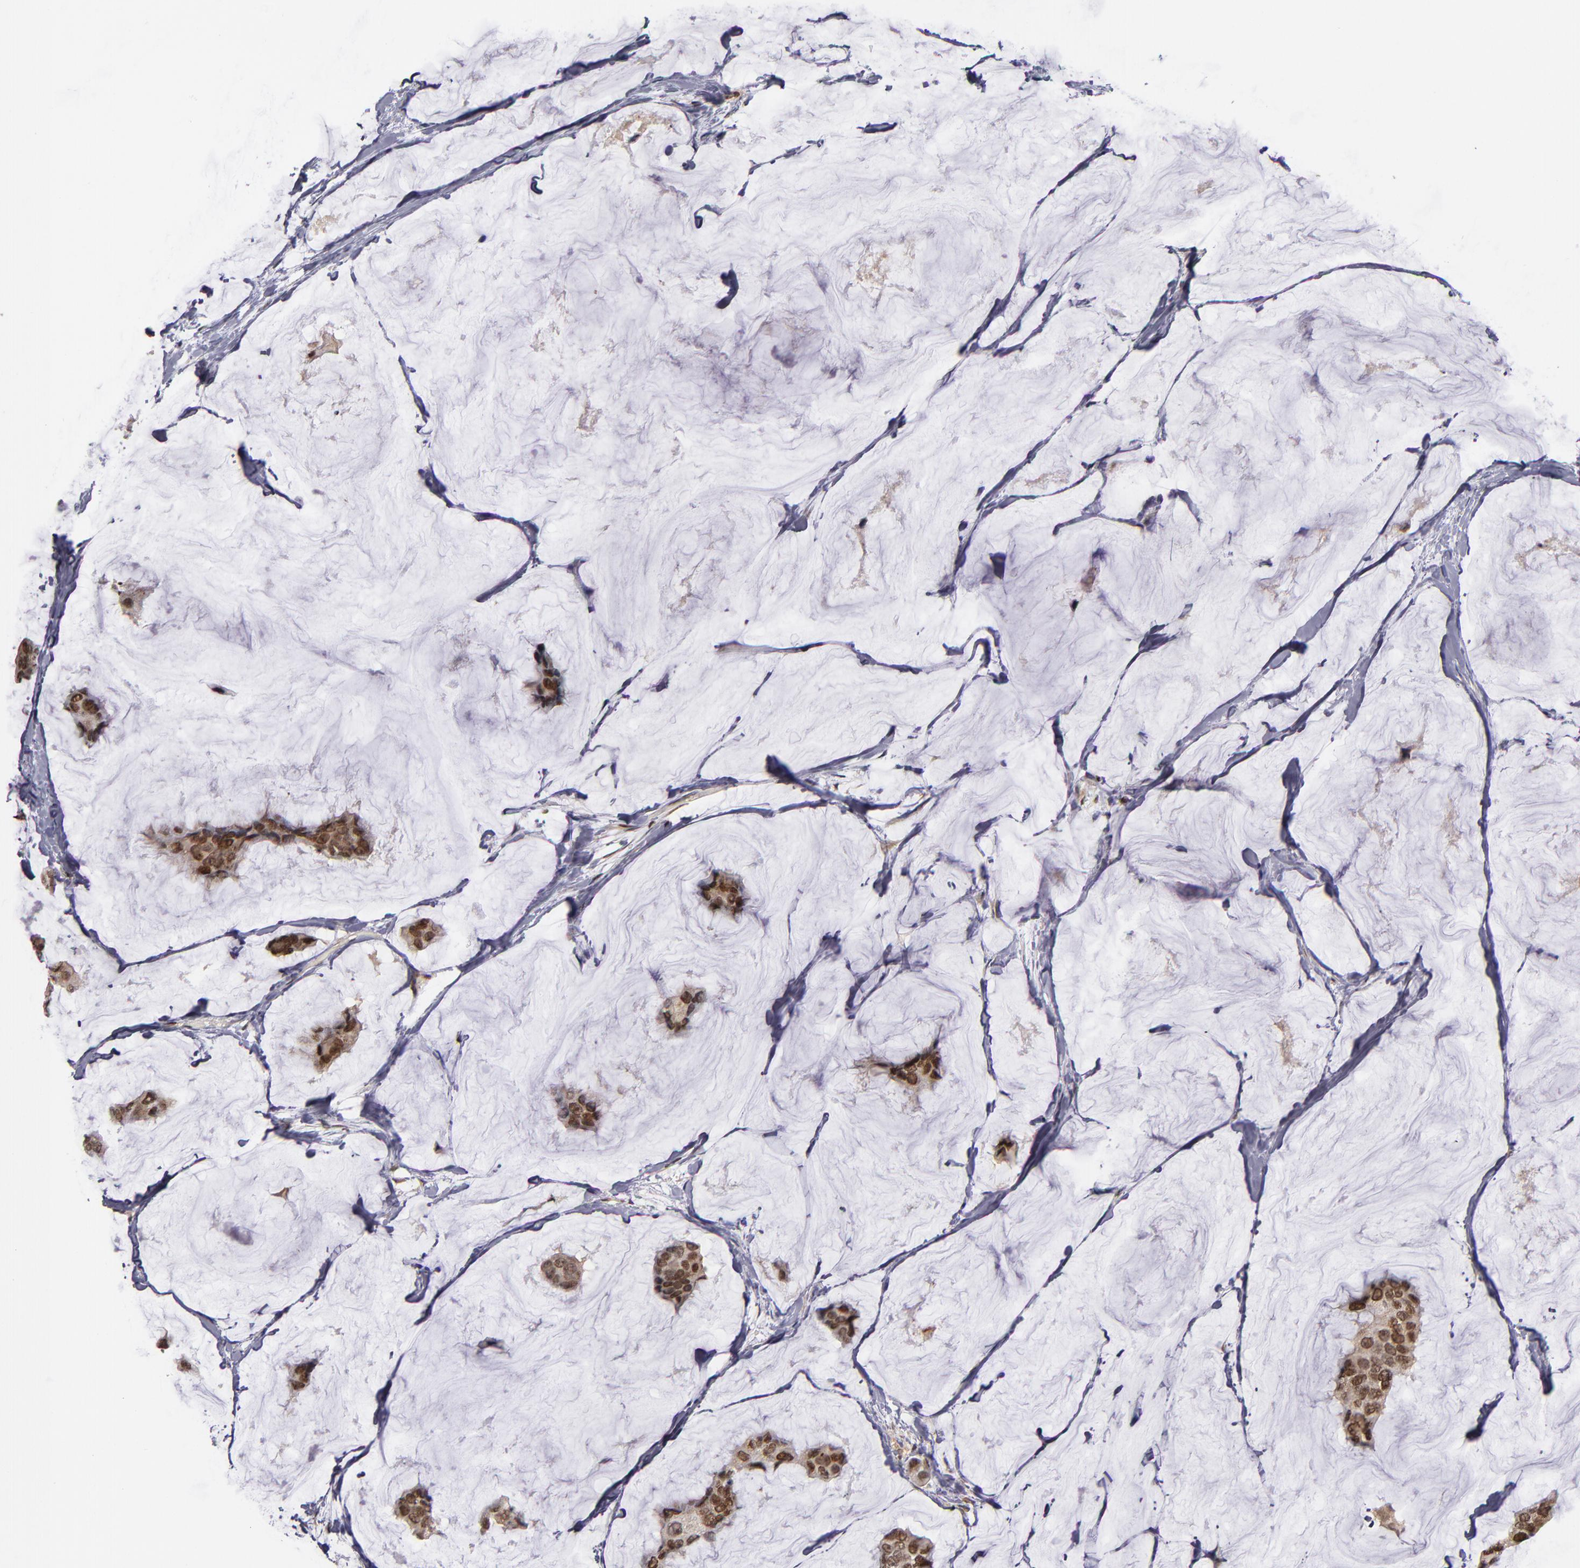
{"staining": {"intensity": "moderate", "quantity": ">75%", "location": "nuclear"}, "tissue": "breast cancer", "cell_type": "Tumor cells", "image_type": "cancer", "snomed": [{"axis": "morphology", "description": "Normal tissue, NOS"}, {"axis": "morphology", "description": "Duct carcinoma"}, {"axis": "topography", "description": "Breast"}], "caption": "Immunohistochemistry staining of breast cancer (intraductal carcinoma), which demonstrates medium levels of moderate nuclear expression in approximately >75% of tumor cells indicating moderate nuclear protein staining. The staining was performed using DAB (brown) for protein detection and nuclei were counterstained in hematoxylin (blue).", "gene": "KDM6A", "patient": {"sex": "female", "age": 50}}